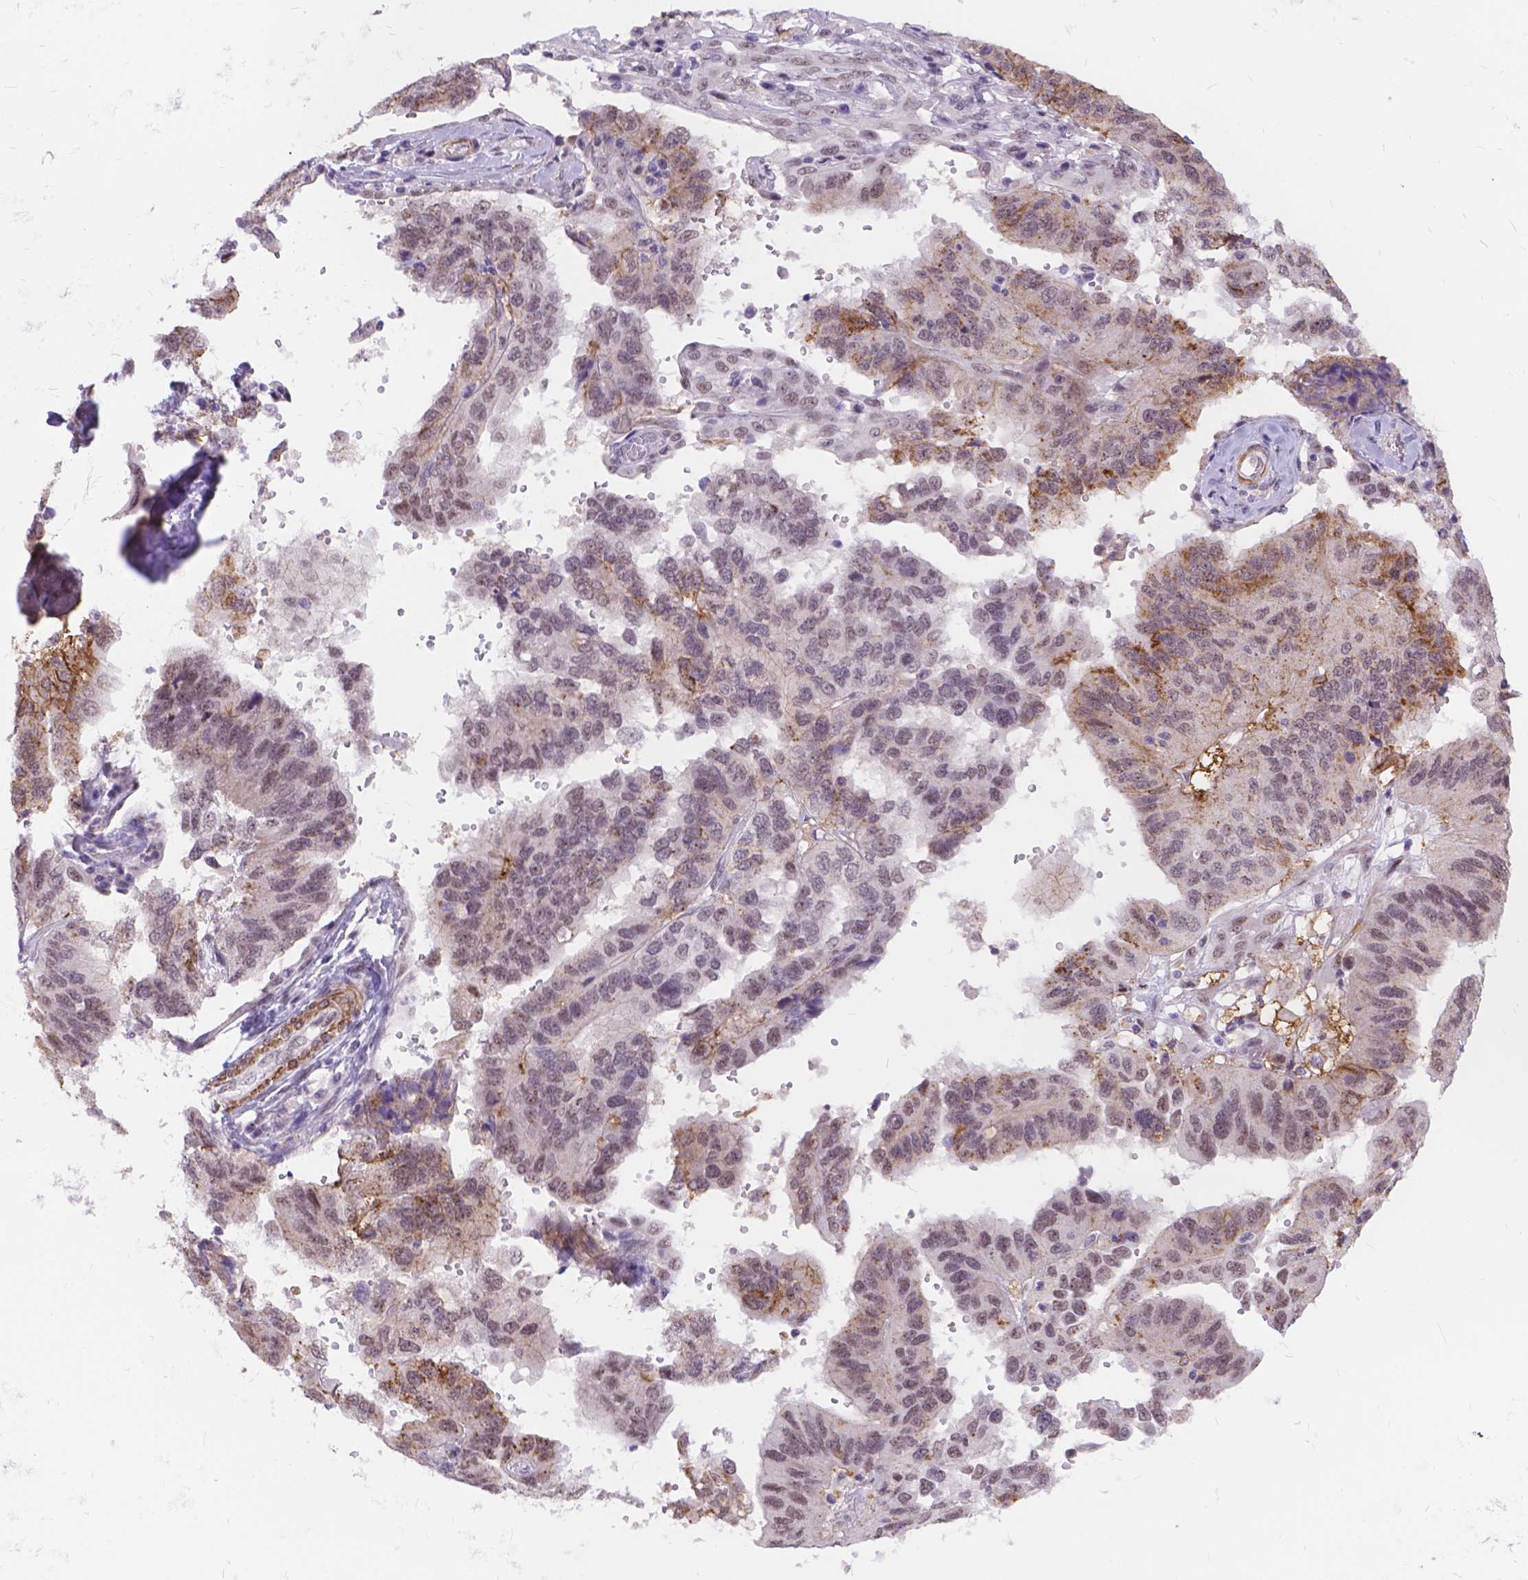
{"staining": {"intensity": "moderate", "quantity": "<25%", "location": "cytoplasmic/membranous"}, "tissue": "ovarian cancer", "cell_type": "Tumor cells", "image_type": "cancer", "snomed": [{"axis": "morphology", "description": "Cystadenocarcinoma, serous, NOS"}, {"axis": "topography", "description": "Ovary"}], "caption": "A low amount of moderate cytoplasmic/membranous positivity is seen in about <25% of tumor cells in ovarian serous cystadenocarcinoma tissue.", "gene": "MAN2C1", "patient": {"sex": "female", "age": 79}}